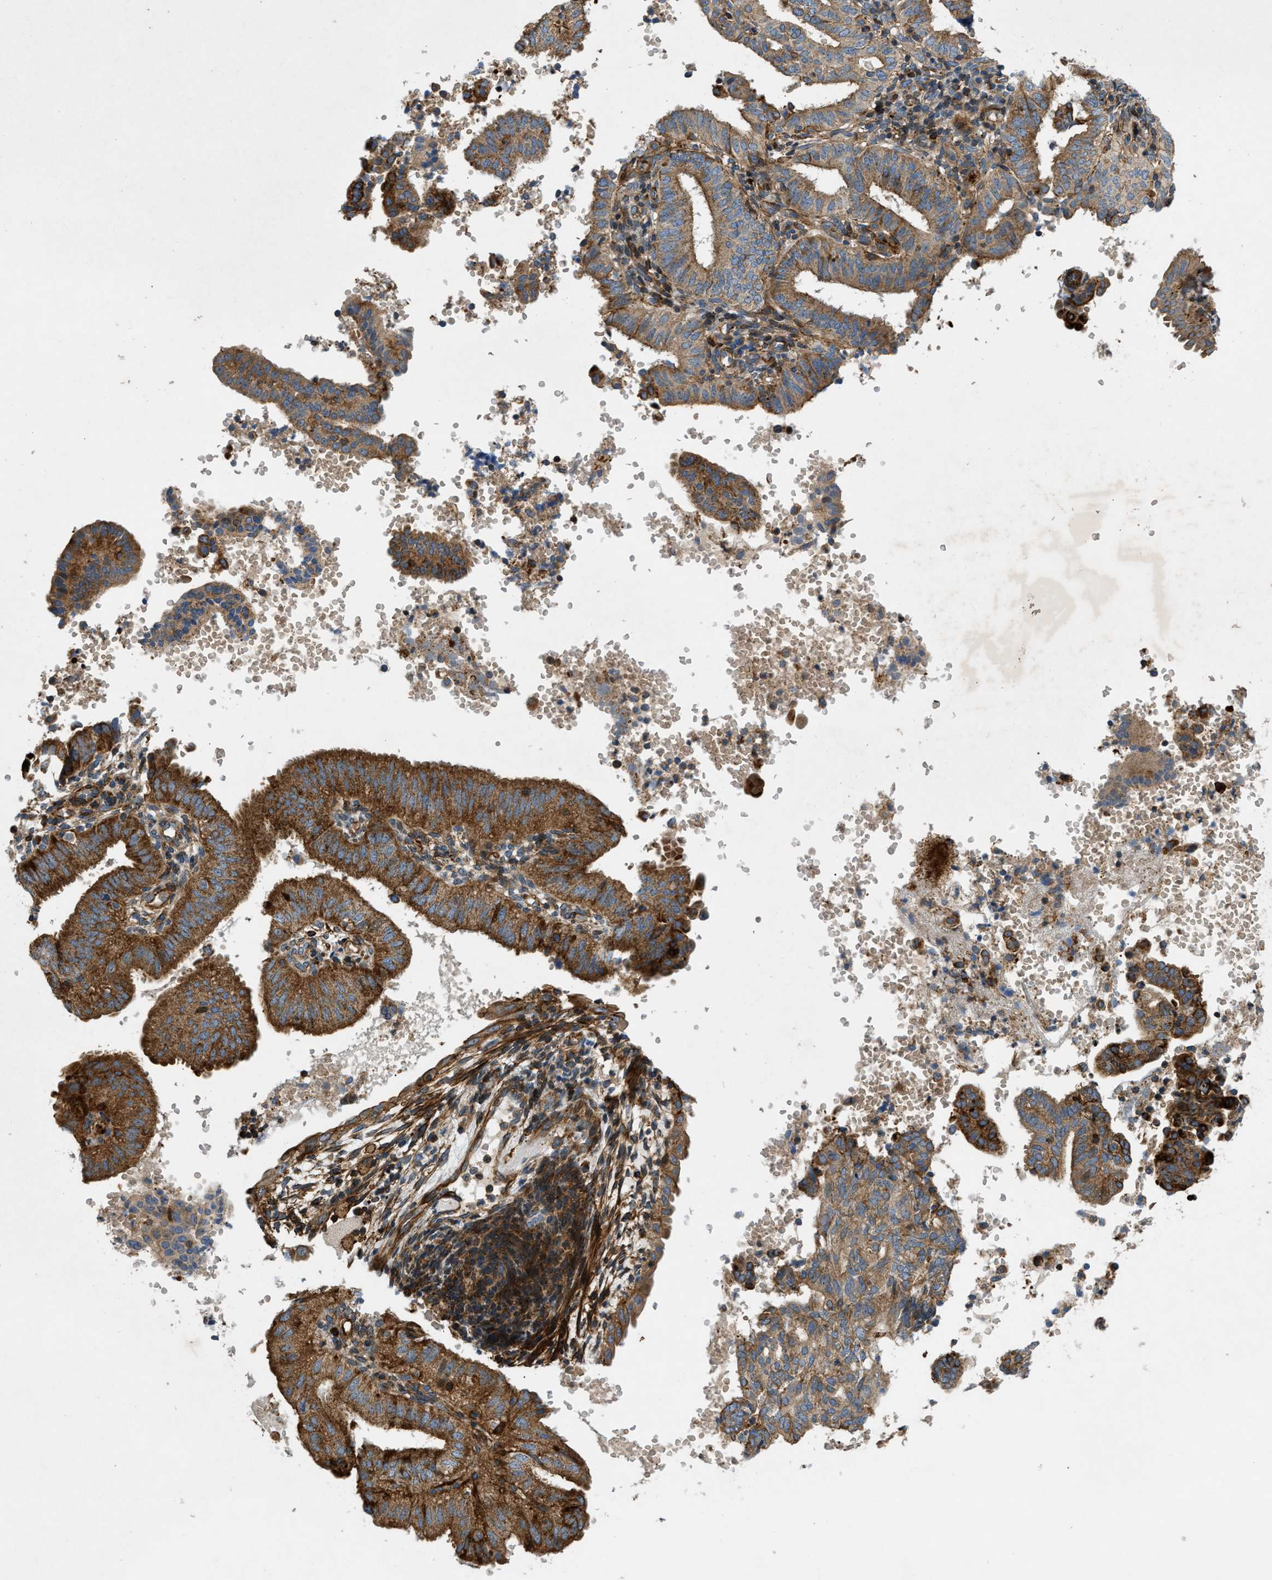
{"staining": {"intensity": "strong", "quantity": ">75%", "location": "cytoplasmic/membranous"}, "tissue": "endometrial cancer", "cell_type": "Tumor cells", "image_type": "cancer", "snomed": [{"axis": "morphology", "description": "Adenocarcinoma, NOS"}, {"axis": "topography", "description": "Endometrium"}], "caption": "About >75% of tumor cells in endometrial adenocarcinoma exhibit strong cytoplasmic/membranous protein staining as visualized by brown immunohistochemical staining.", "gene": "DHODH", "patient": {"sex": "female", "age": 58}}